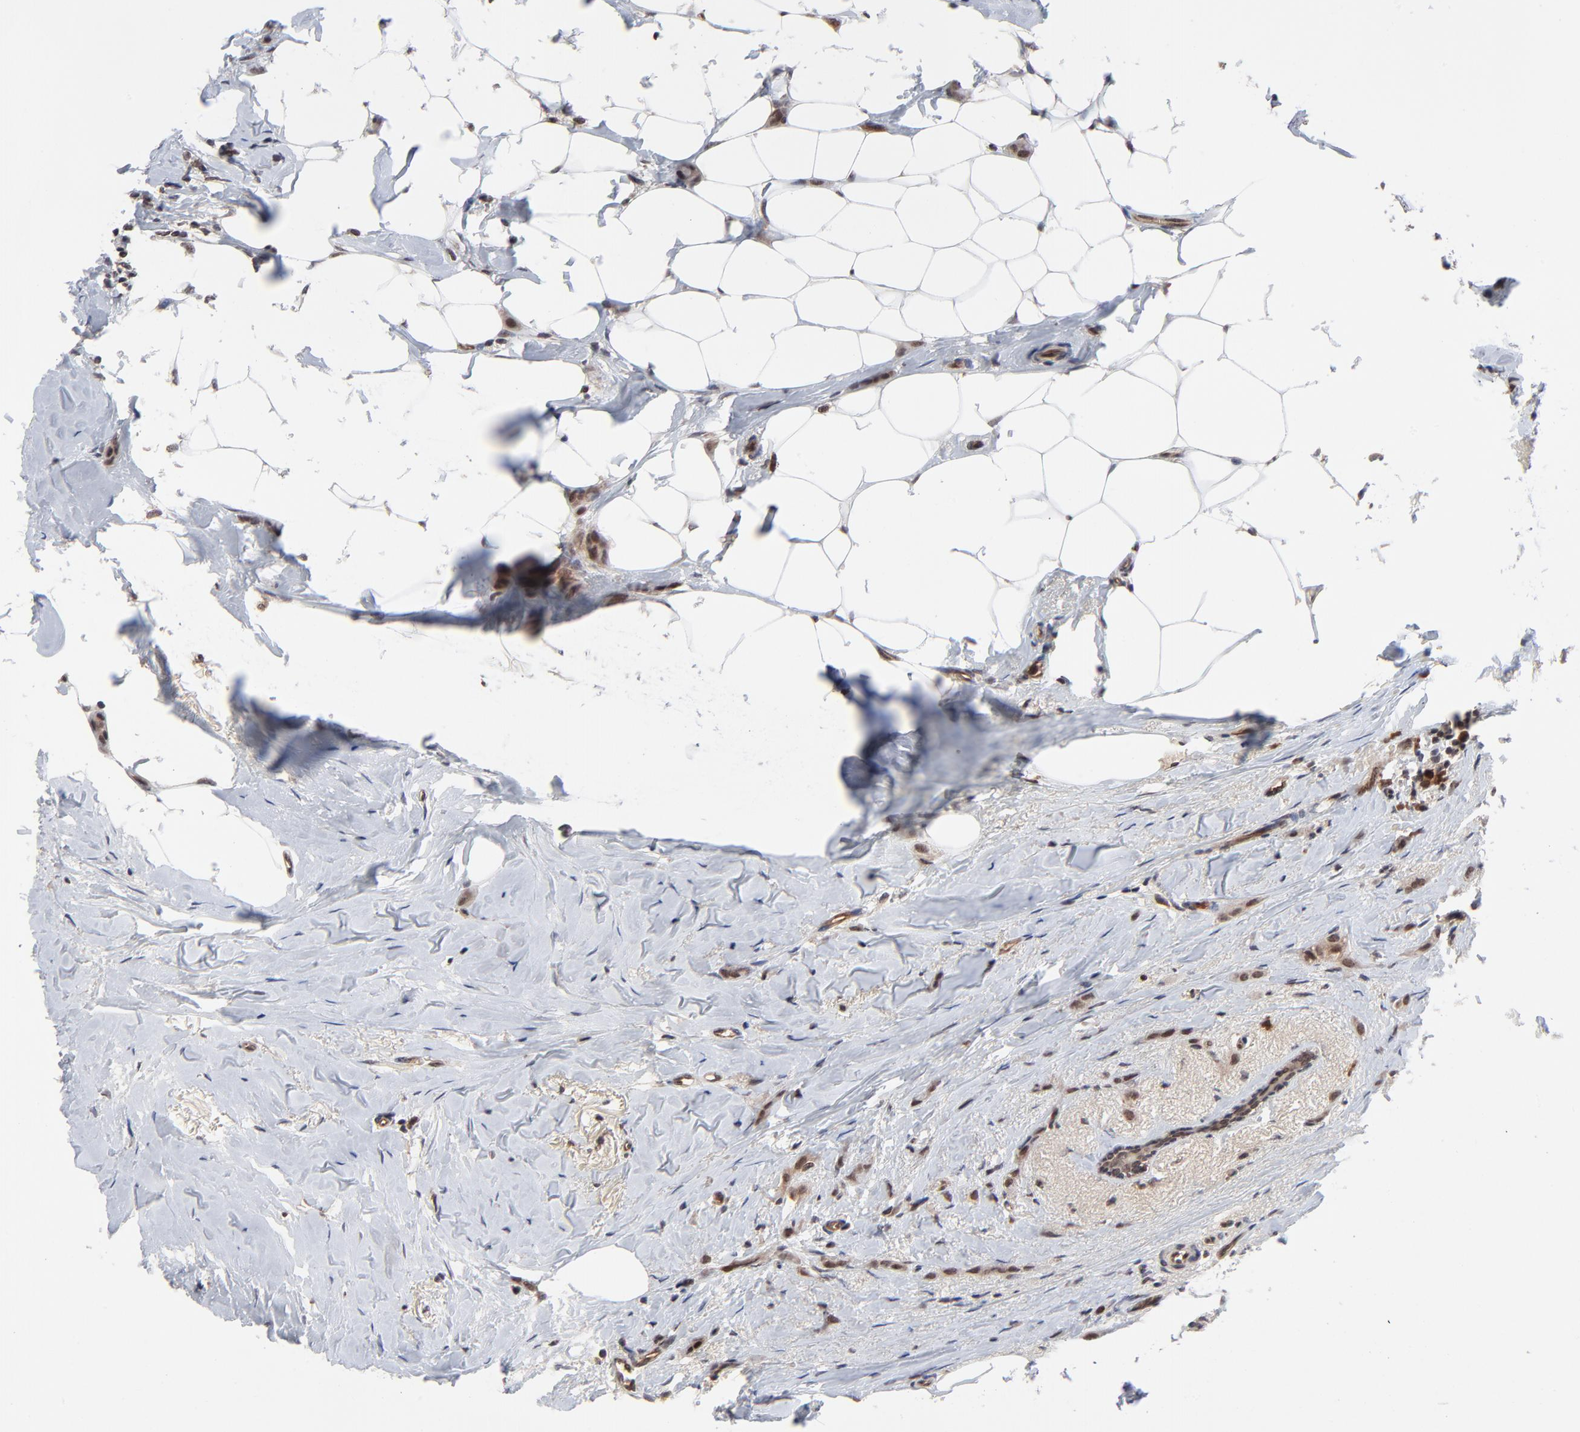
{"staining": {"intensity": "moderate", "quantity": ">75%", "location": "cytoplasmic/membranous,nuclear"}, "tissue": "breast cancer", "cell_type": "Tumor cells", "image_type": "cancer", "snomed": [{"axis": "morphology", "description": "Lobular carcinoma"}, {"axis": "topography", "description": "Breast"}], "caption": "Moderate cytoplasmic/membranous and nuclear protein positivity is seen in about >75% of tumor cells in lobular carcinoma (breast).", "gene": "CASP10", "patient": {"sex": "female", "age": 55}}